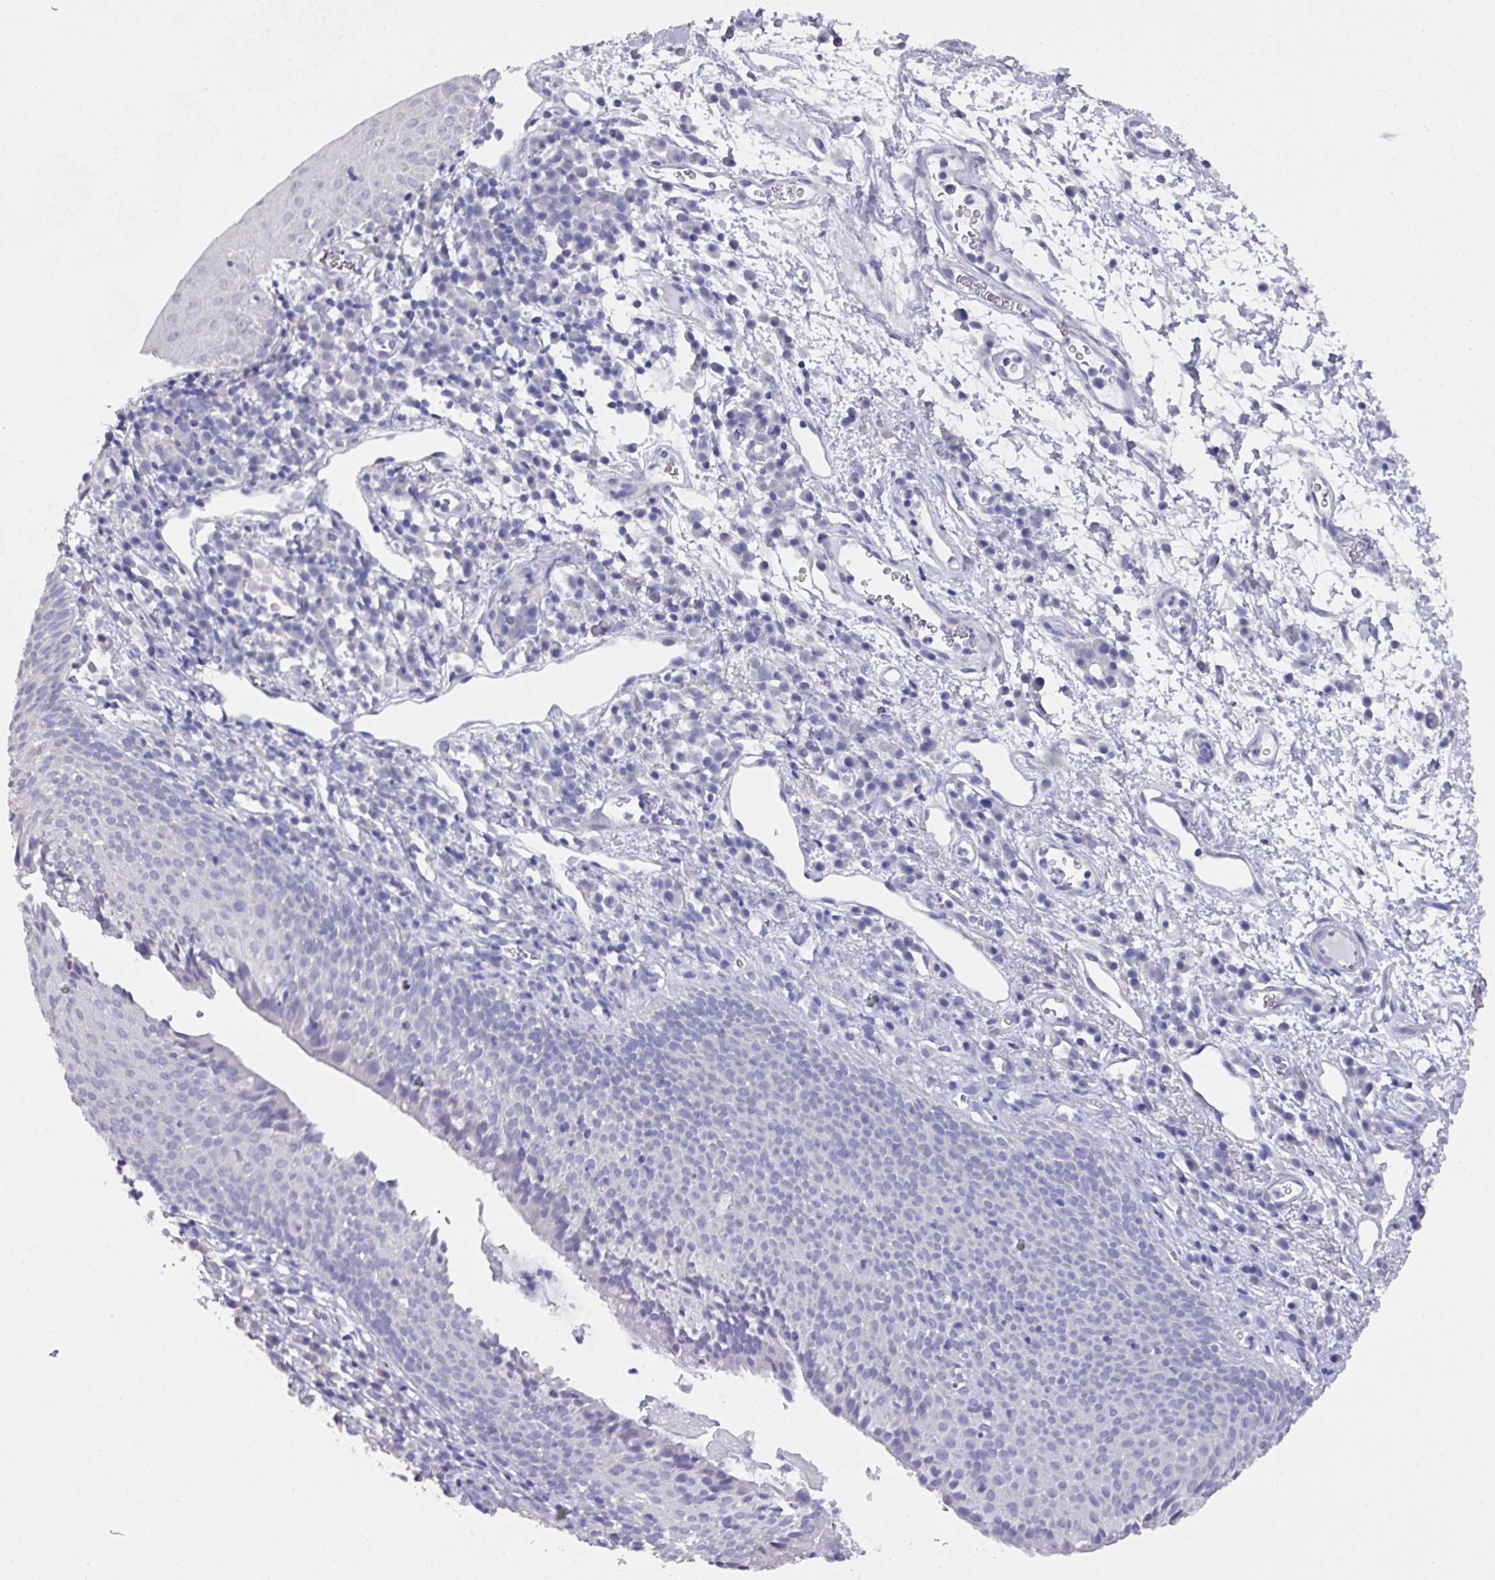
{"staining": {"intensity": "negative", "quantity": "none", "location": "none"}, "tissue": "nasopharynx", "cell_type": "Respiratory epithelial cells", "image_type": "normal", "snomed": [{"axis": "morphology", "description": "Normal tissue, NOS"}, {"axis": "topography", "description": "Lymph node"}, {"axis": "topography", "description": "Cartilage tissue"}, {"axis": "topography", "description": "Nasopharynx"}], "caption": "Immunohistochemical staining of benign nasopharynx shows no significant staining in respiratory epithelial cells. (Brightfield microscopy of DAB (3,3'-diaminobenzidine) IHC at high magnification).", "gene": "DAZ1", "patient": {"sex": "male", "age": 63}}